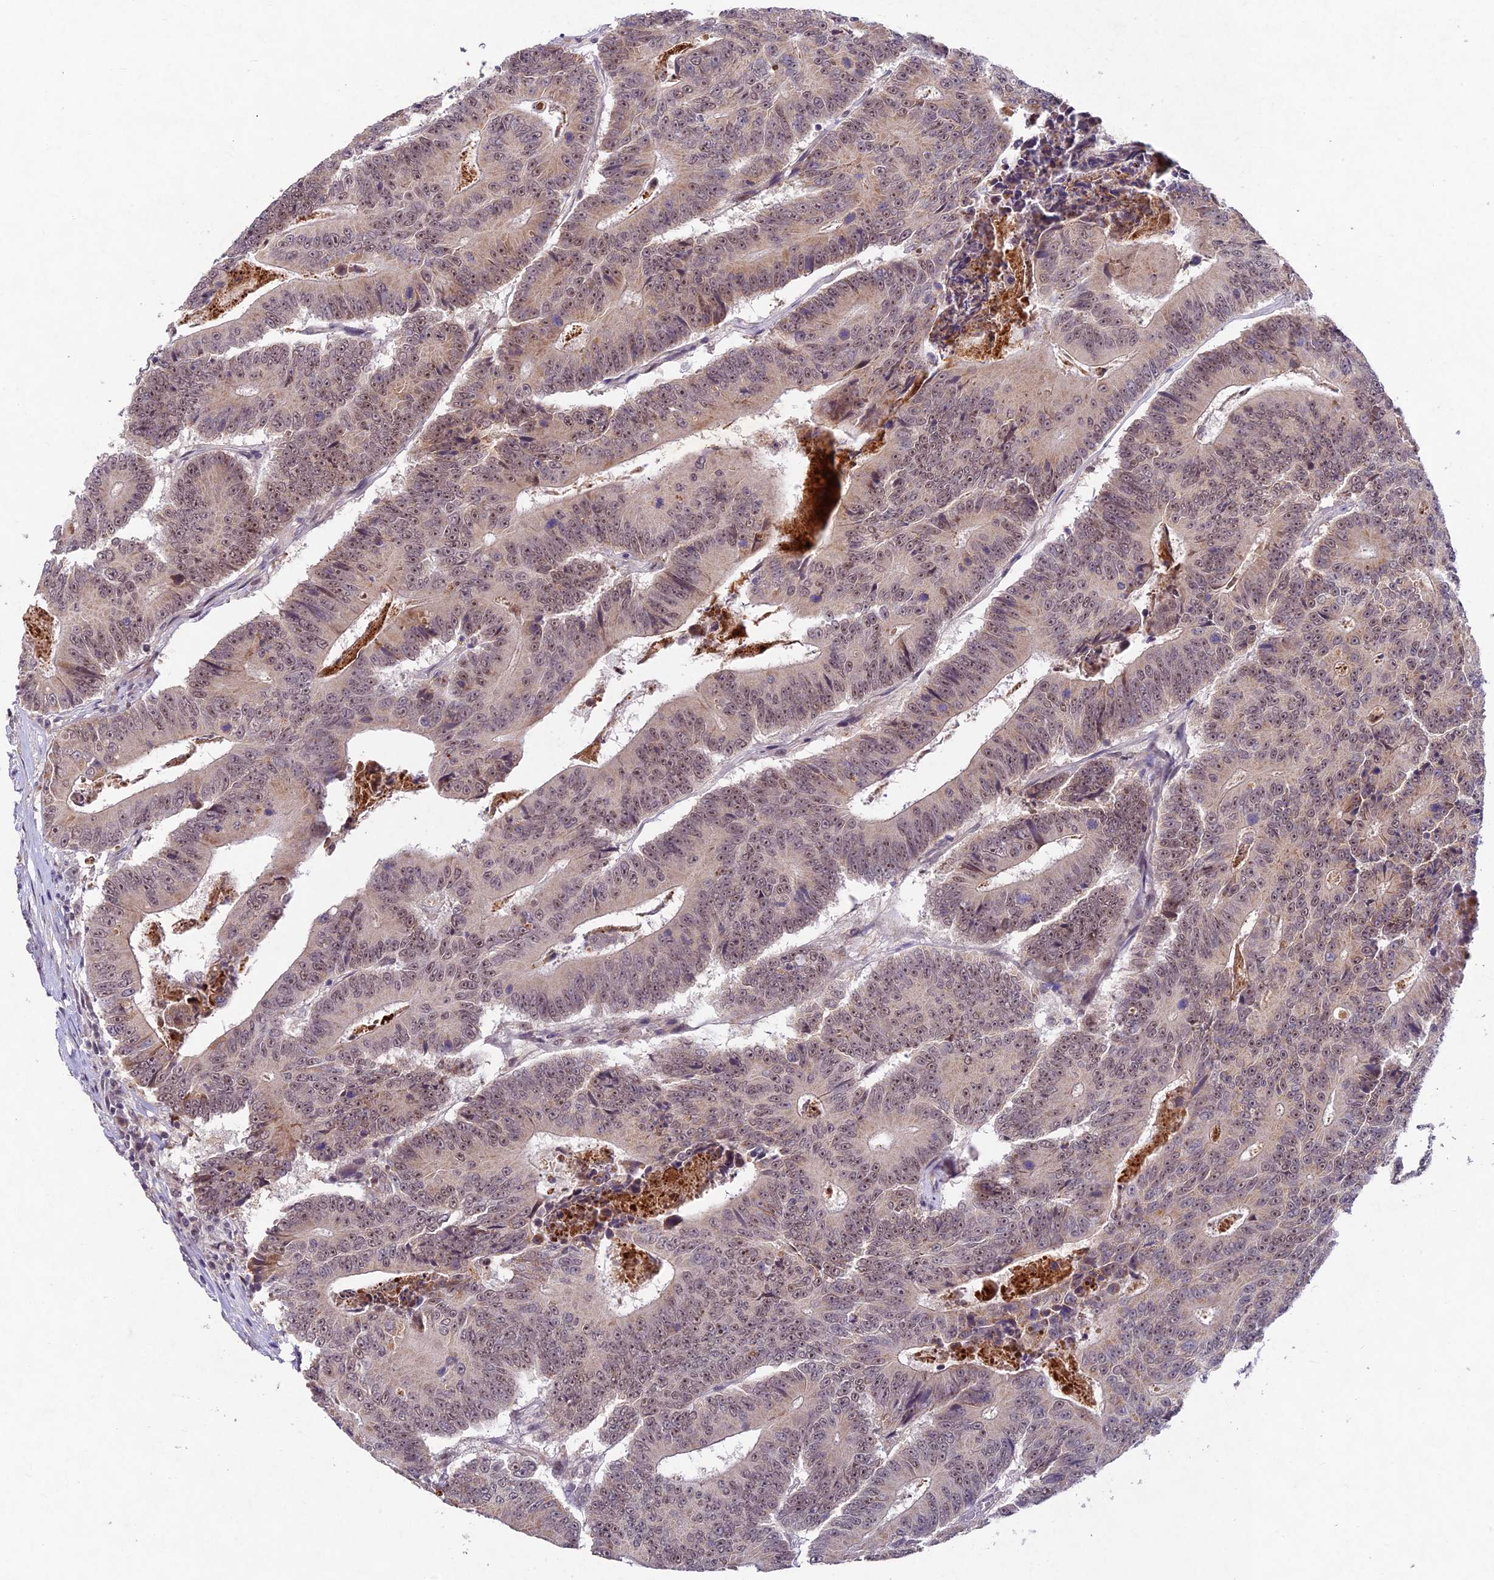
{"staining": {"intensity": "weak", "quantity": "25%-75%", "location": "nuclear"}, "tissue": "colorectal cancer", "cell_type": "Tumor cells", "image_type": "cancer", "snomed": [{"axis": "morphology", "description": "Adenocarcinoma, NOS"}, {"axis": "topography", "description": "Colon"}], "caption": "Weak nuclear expression is seen in approximately 25%-75% of tumor cells in adenocarcinoma (colorectal).", "gene": "RAVER1", "patient": {"sex": "male", "age": 83}}